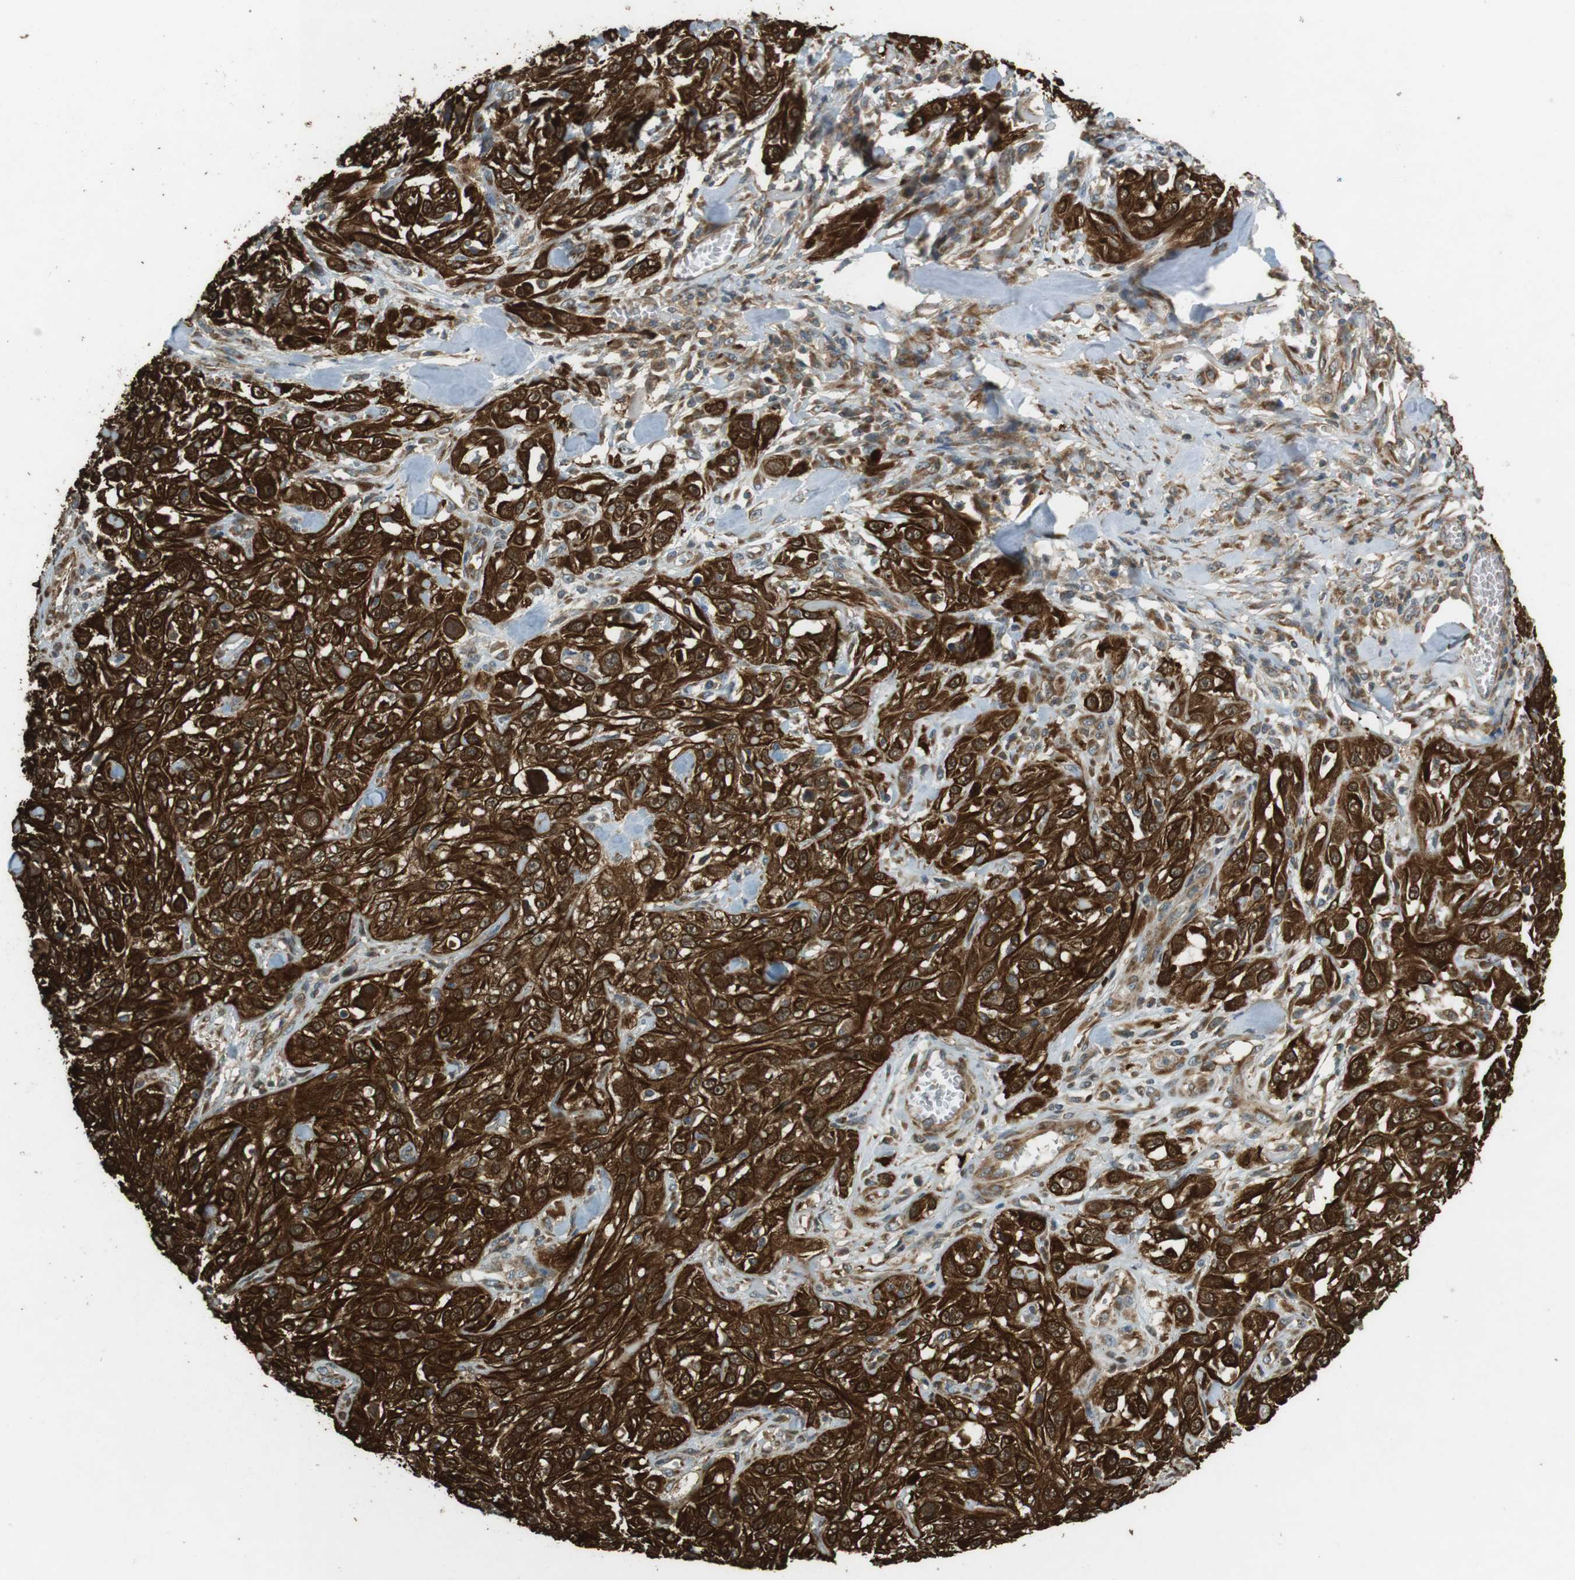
{"staining": {"intensity": "strong", "quantity": ">75%", "location": "cytoplasmic/membranous"}, "tissue": "skin cancer", "cell_type": "Tumor cells", "image_type": "cancer", "snomed": [{"axis": "morphology", "description": "Squamous cell carcinoma, NOS"}, {"axis": "morphology", "description": "Squamous cell carcinoma, metastatic, NOS"}, {"axis": "topography", "description": "Skin"}, {"axis": "topography", "description": "Lymph node"}], "caption": "Immunohistochemical staining of human skin cancer (metastatic squamous cell carcinoma) demonstrates high levels of strong cytoplasmic/membranous protein positivity in about >75% of tumor cells.", "gene": "SLC41A1", "patient": {"sex": "male", "age": 75}}